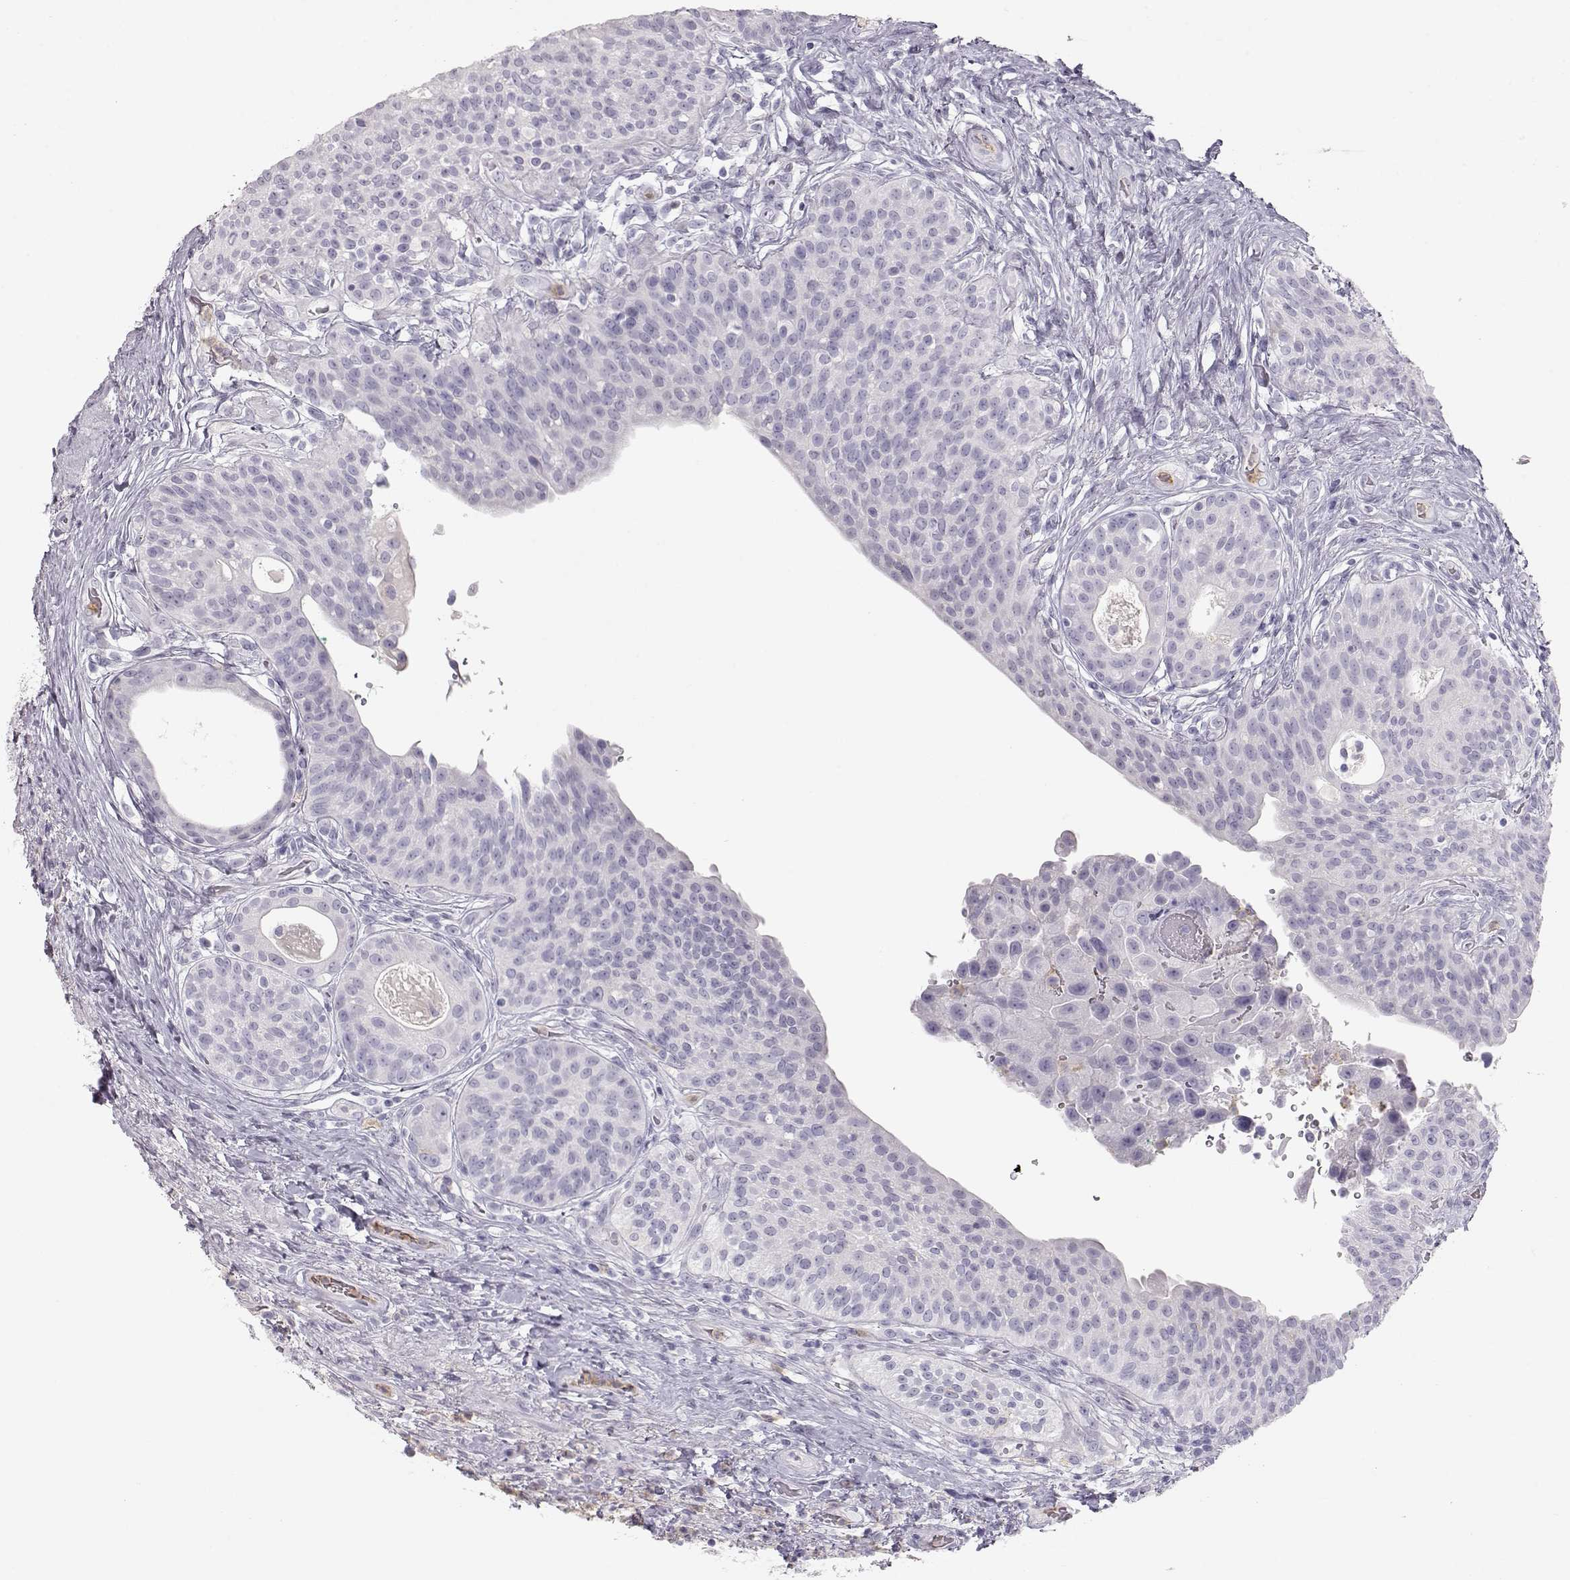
{"staining": {"intensity": "negative", "quantity": "none", "location": "none"}, "tissue": "urothelial cancer", "cell_type": "Tumor cells", "image_type": "cancer", "snomed": [{"axis": "morphology", "description": "Urothelial carcinoma, High grade"}, {"axis": "topography", "description": "Urinary bladder"}], "caption": "An IHC micrograph of urothelial cancer is shown. There is no staining in tumor cells of urothelial cancer.", "gene": "MIP", "patient": {"sex": "male", "age": 79}}